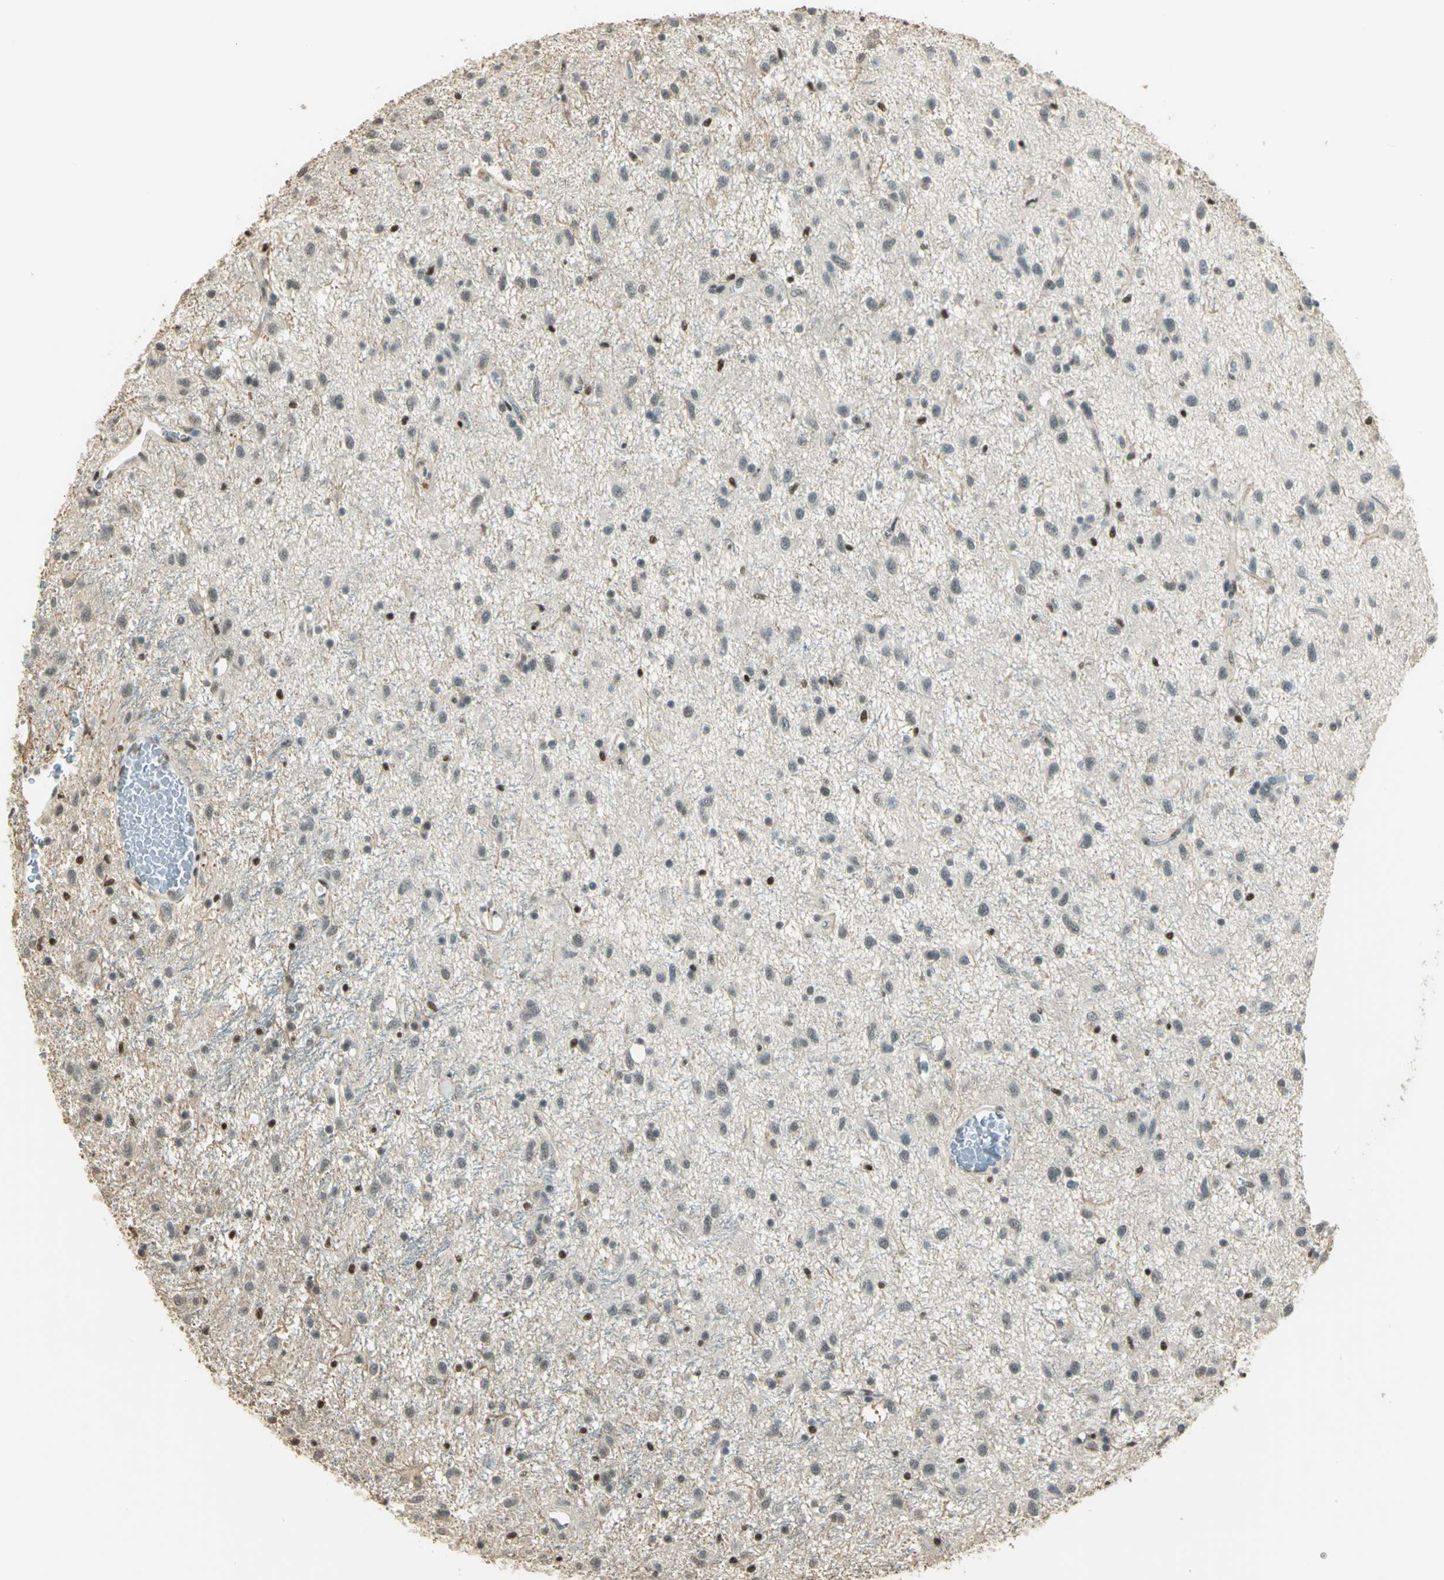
{"staining": {"intensity": "weak", "quantity": "25%-75%", "location": "nuclear"}, "tissue": "glioma", "cell_type": "Tumor cells", "image_type": "cancer", "snomed": [{"axis": "morphology", "description": "Glioma, malignant, Low grade"}, {"axis": "topography", "description": "Brain"}], "caption": "A histopathology image of malignant low-grade glioma stained for a protein demonstrates weak nuclear brown staining in tumor cells.", "gene": "ELF1", "patient": {"sex": "male", "age": 77}}